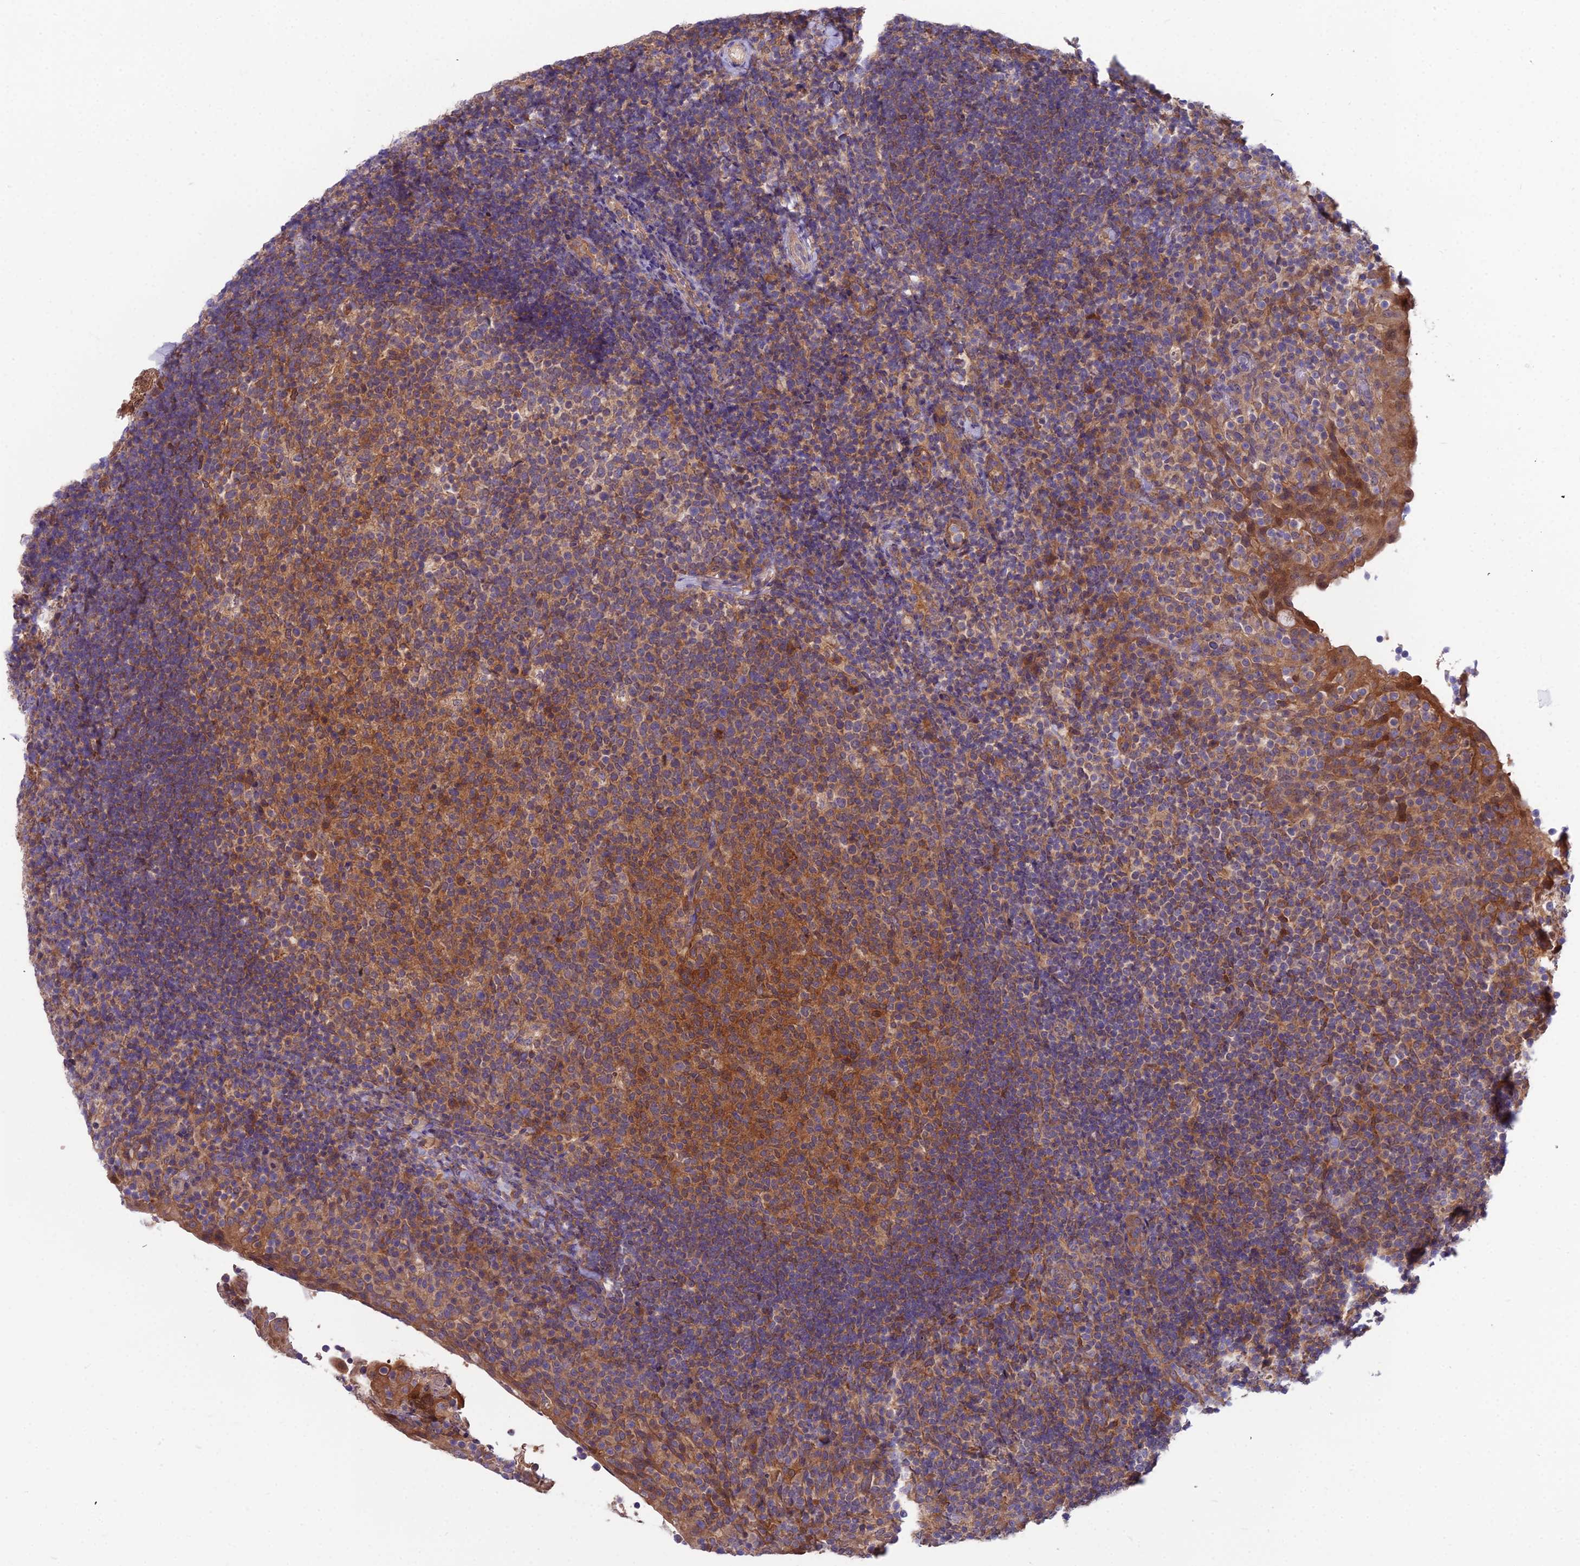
{"staining": {"intensity": "moderate", "quantity": ">75%", "location": "cytoplasmic/membranous"}, "tissue": "tonsil", "cell_type": "Germinal center cells", "image_type": "normal", "snomed": [{"axis": "morphology", "description": "Normal tissue, NOS"}, {"axis": "topography", "description": "Tonsil"}], "caption": "Protein staining by immunohistochemistry (IHC) shows moderate cytoplasmic/membranous staining in about >75% of germinal center cells in benign tonsil. The staining is performed using DAB (3,3'-diaminobenzidine) brown chromogen to label protein expression. The nuclei are counter-stained blue using hematoxylin.", "gene": "MVD", "patient": {"sex": "female", "age": 10}}